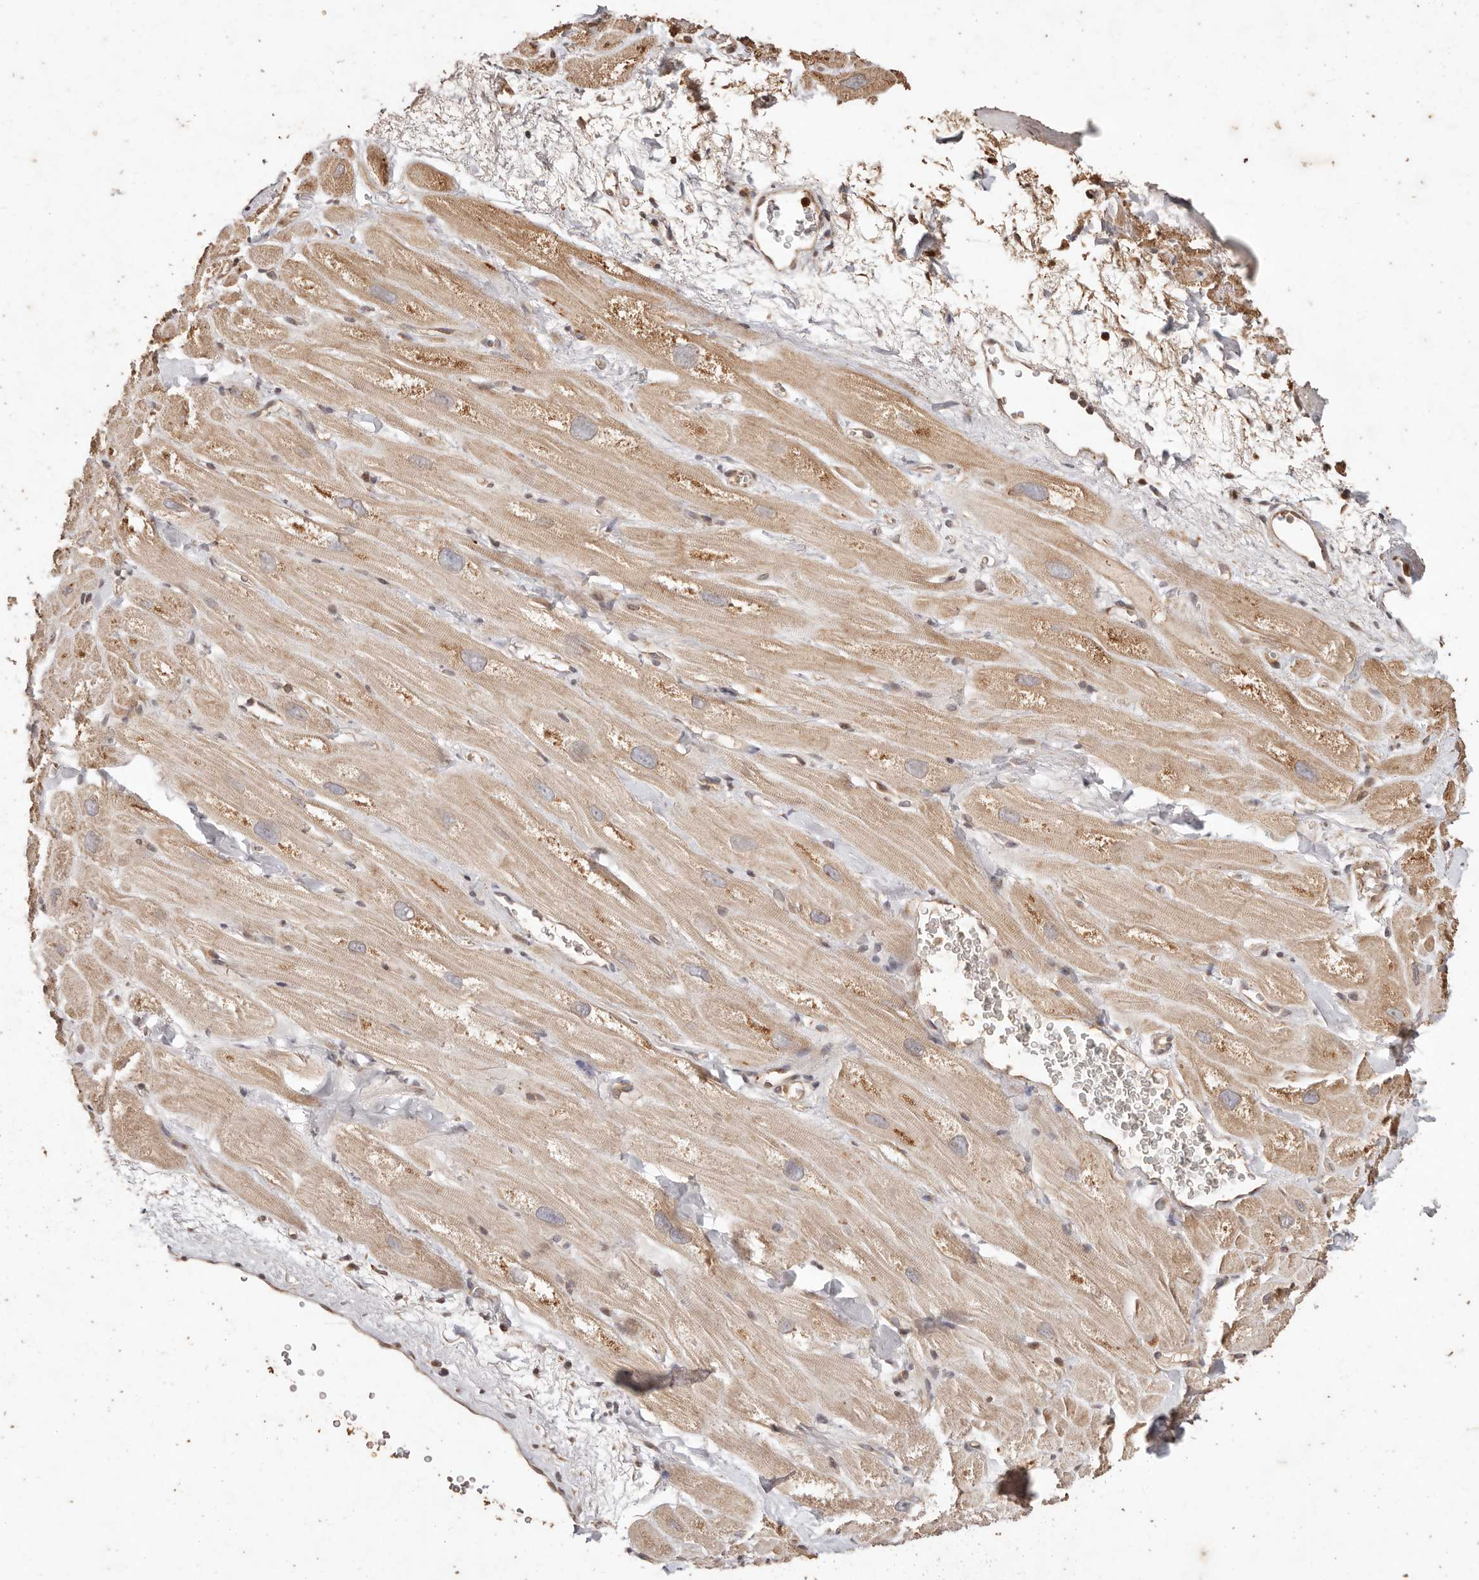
{"staining": {"intensity": "moderate", "quantity": ">75%", "location": "cytoplasmic/membranous"}, "tissue": "heart muscle", "cell_type": "Cardiomyocytes", "image_type": "normal", "snomed": [{"axis": "morphology", "description": "Normal tissue, NOS"}, {"axis": "topography", "description": "Heart"}], "caption": "The micrograph reveals a brown stain indicating the presence of a protein in the cytoplasmic/membranous of cardiomyocytes in heart muscle.", "gene": "KIF9", "patient": {"sex": "male", "age": 49}}